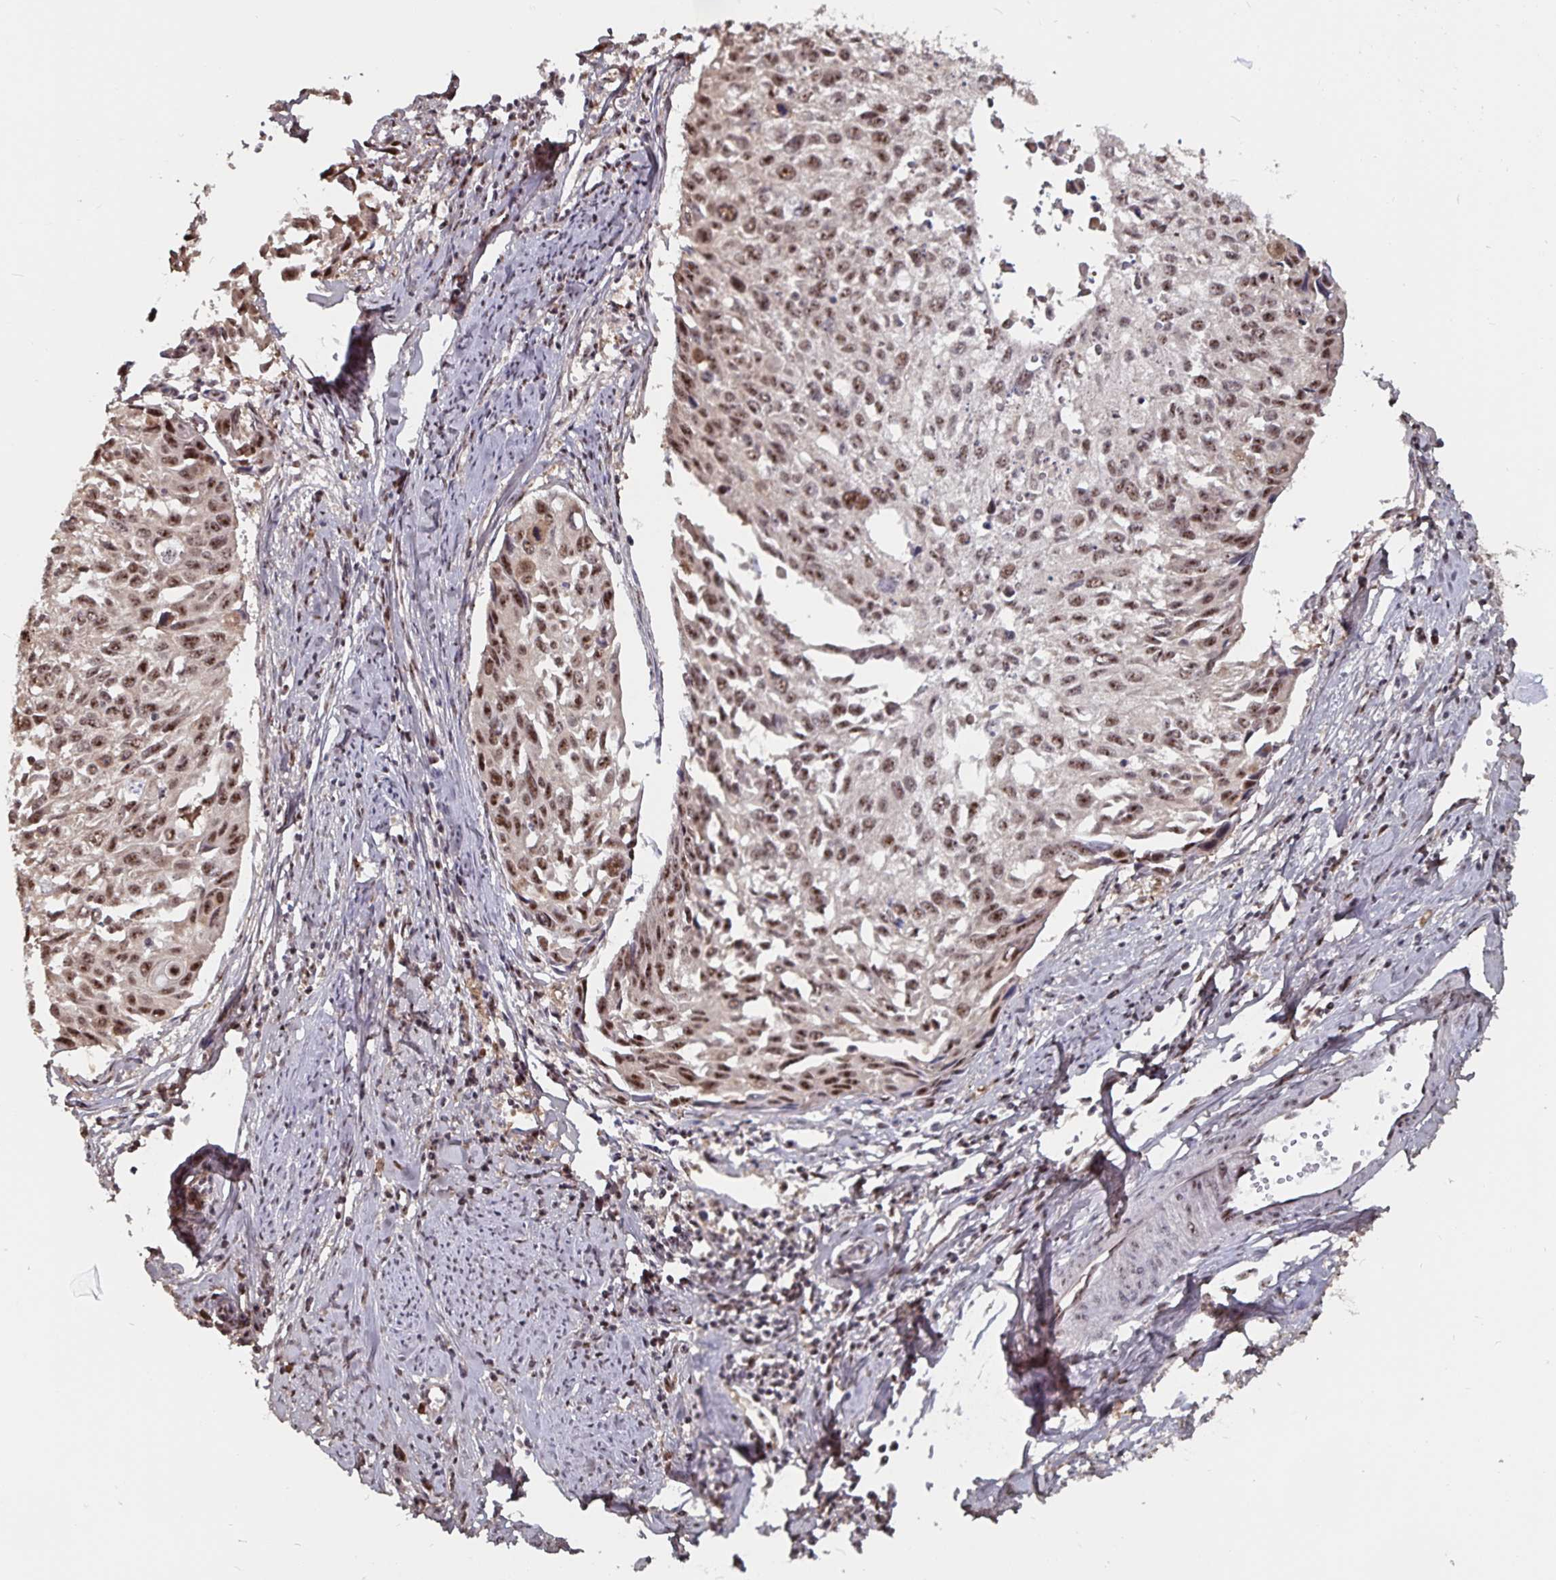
{"staining": {"intensity": "moderate", "quantity": ">75%", "location": "nuclear"}, "tissue": "cervical cancer", "cell_type": "Tumor cells", "image_type": "cancer", "snomed": [{"axis": "morphology", "description": "Squamous cell carcinoma, NOS"}, {"axis": "topography", "description": "Cervix"}], "caption": "Squamous cell carcinoma (cervical) tissue displays moderate nuclear positivity in approximately >75% of tumor cells", "gene": "LAS1L", "patient": {"sex": "female", "age": 50}}